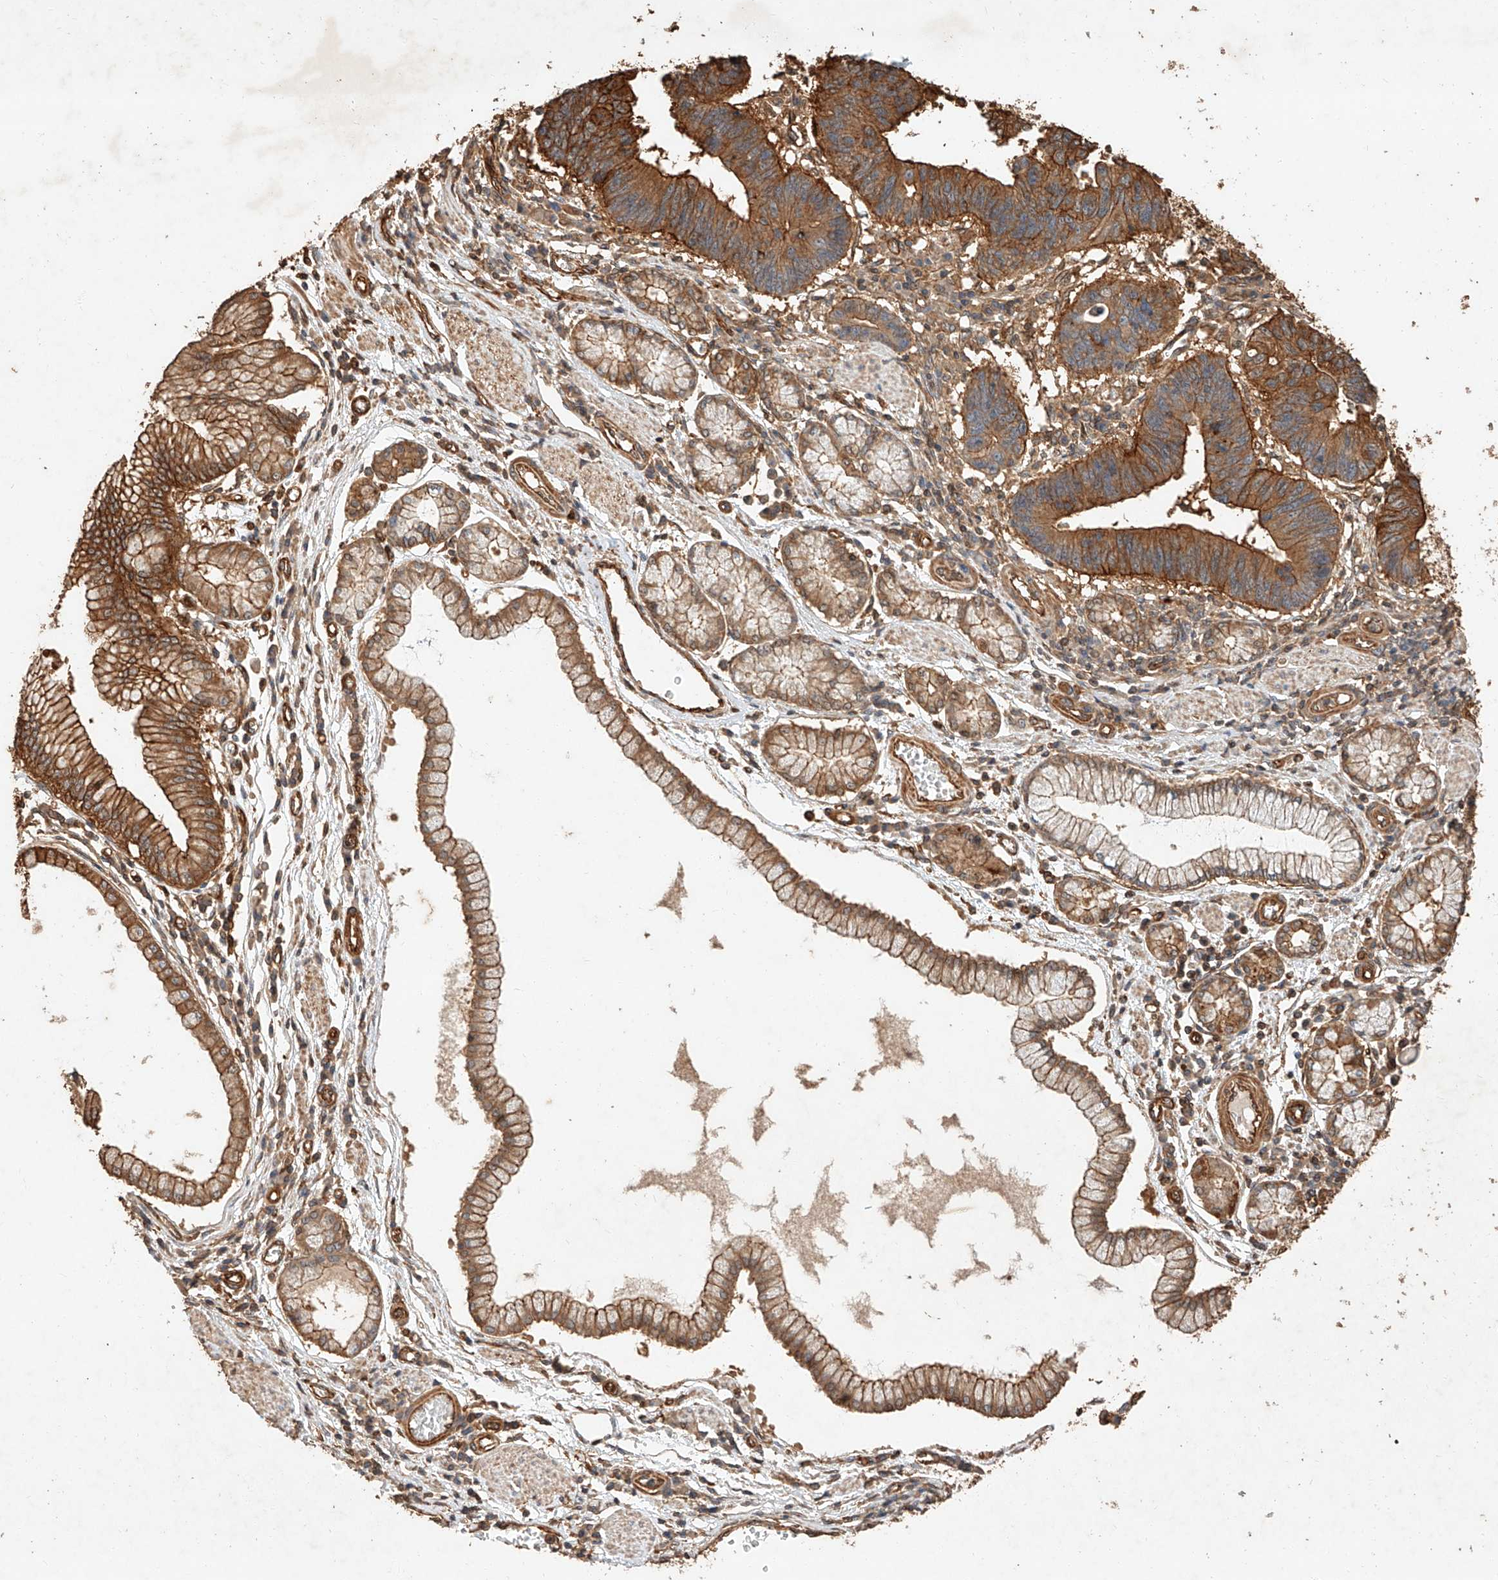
{"staining": {"intensity": "strong", "quantity": ">75%", "location": "cytoplasmic/membranous"}, "tissue": "stomach cancer", "cell_type": "Tumor cells", "image_type": "cancer", "snomed": [{"axis": "morphology", "description": "Adenocarcinoma, NOS"}, {"axis": "topography", "description": "Stomach"}], "caption": "Strong cytoplasmic/membranous protein positivity is appreciated in approximately >75% of tumor cells in stomach adenocarcinoma.", "gene": "GHDC", "patient": {"sex": "male", "age": 59}}